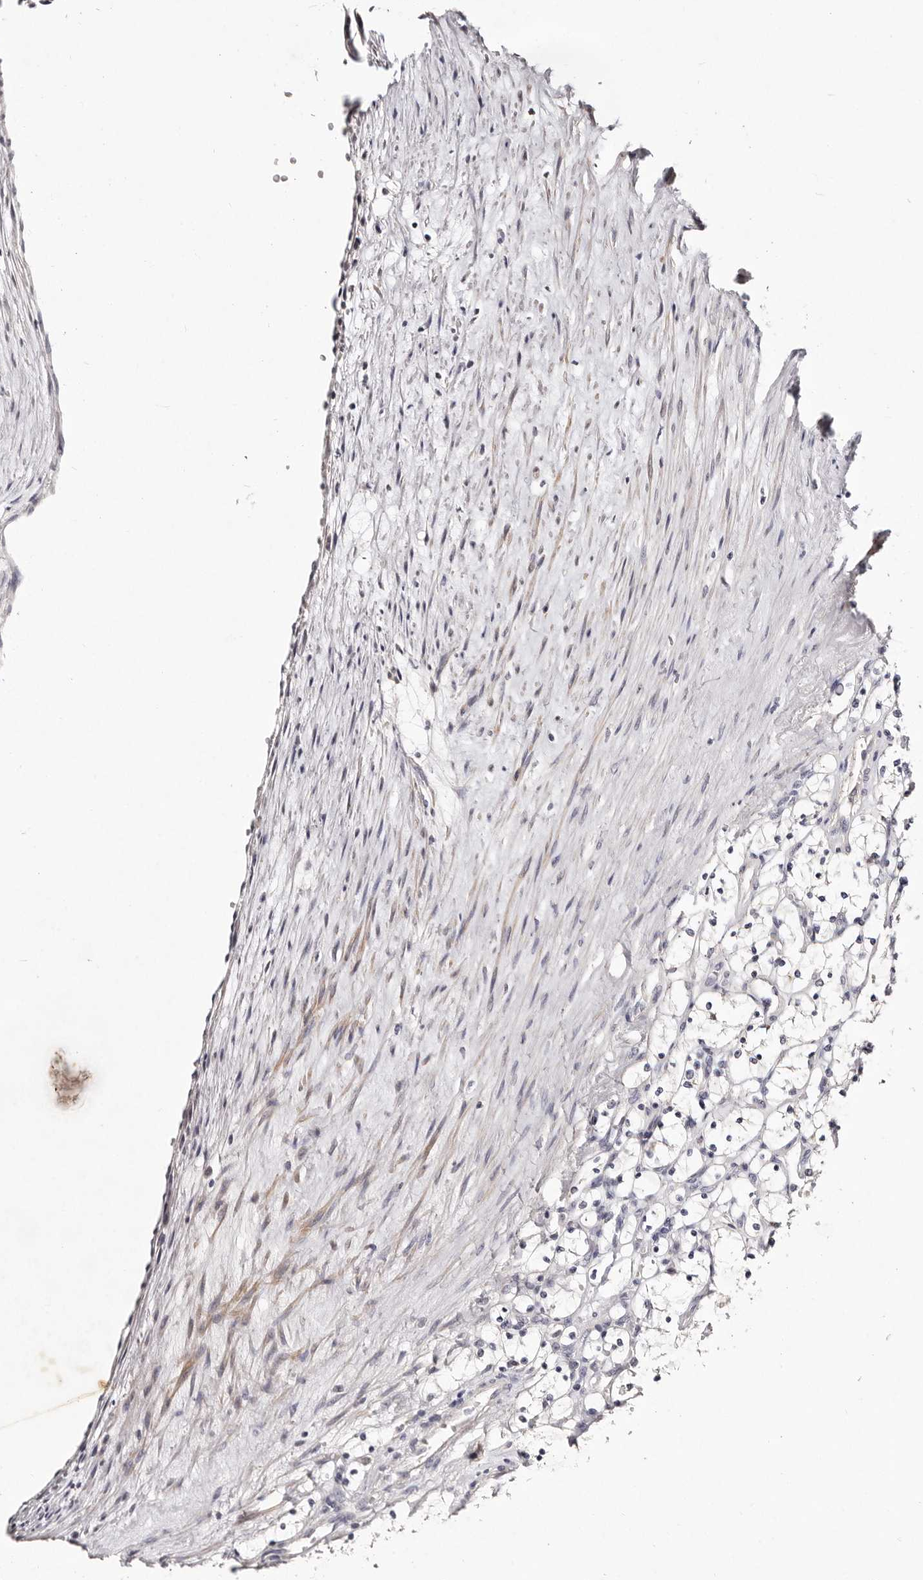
{"staining": {"intensity": "negative", "quantity": "none", "location": "none"}, "tissue": "renal cancer", "cell_type": "Tumor cells", "image_type": "cancer", "snomed": [{"axis": "morphology", "description": "Adenocarcinoma, NOS"}, {"axis": "topography", "description": "Kidney"}], "caption": "This is an IHC photomicrograph of renal cancer. There is no expression in tumor cells.", "gene": "MRPS33", "patient": {"sex": "female", "age": 69}}